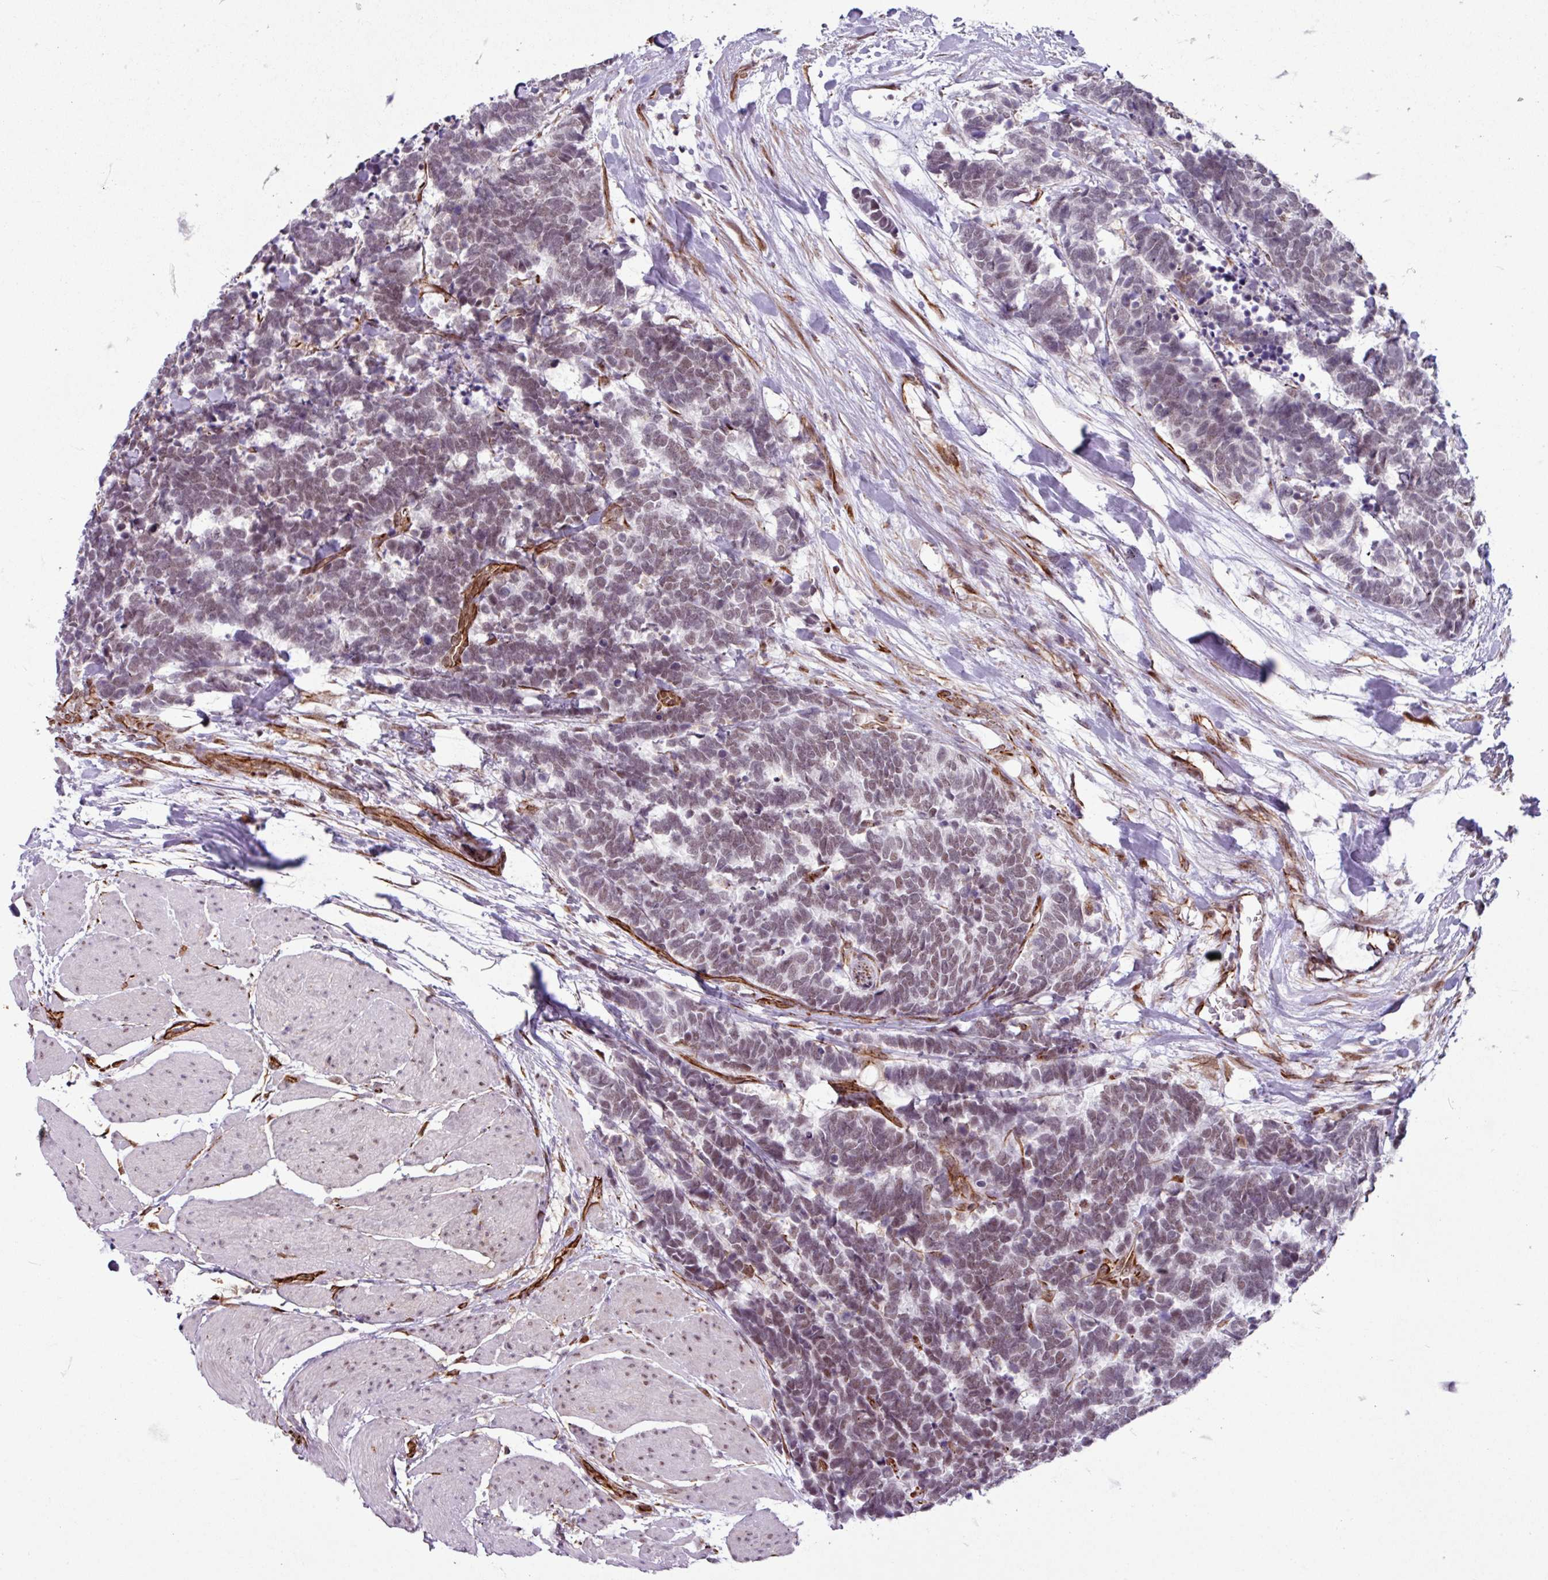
{"staining": {"intensity": "moderate", "quantity": ">75%", "location": "nuclear"}, "tissue": "carcinoid", "cell_type": "Tumor cells", "image_type": "cancer", "snomed": [{"axis": "morphology", "description": "Carcinoma, NOS"}, {"axis": "morphology", "description": "Carcinoid, malignant, NOS"}, {"axis": "topography", "description": "Urinary bladder"}], "caption": "A histopathology image of carcinoma stained for a protein demonstrates moderate nuclear brown staining in tumor cells.", "gene": "CHD3", "patient": {"sex": "male", "age": 57}}